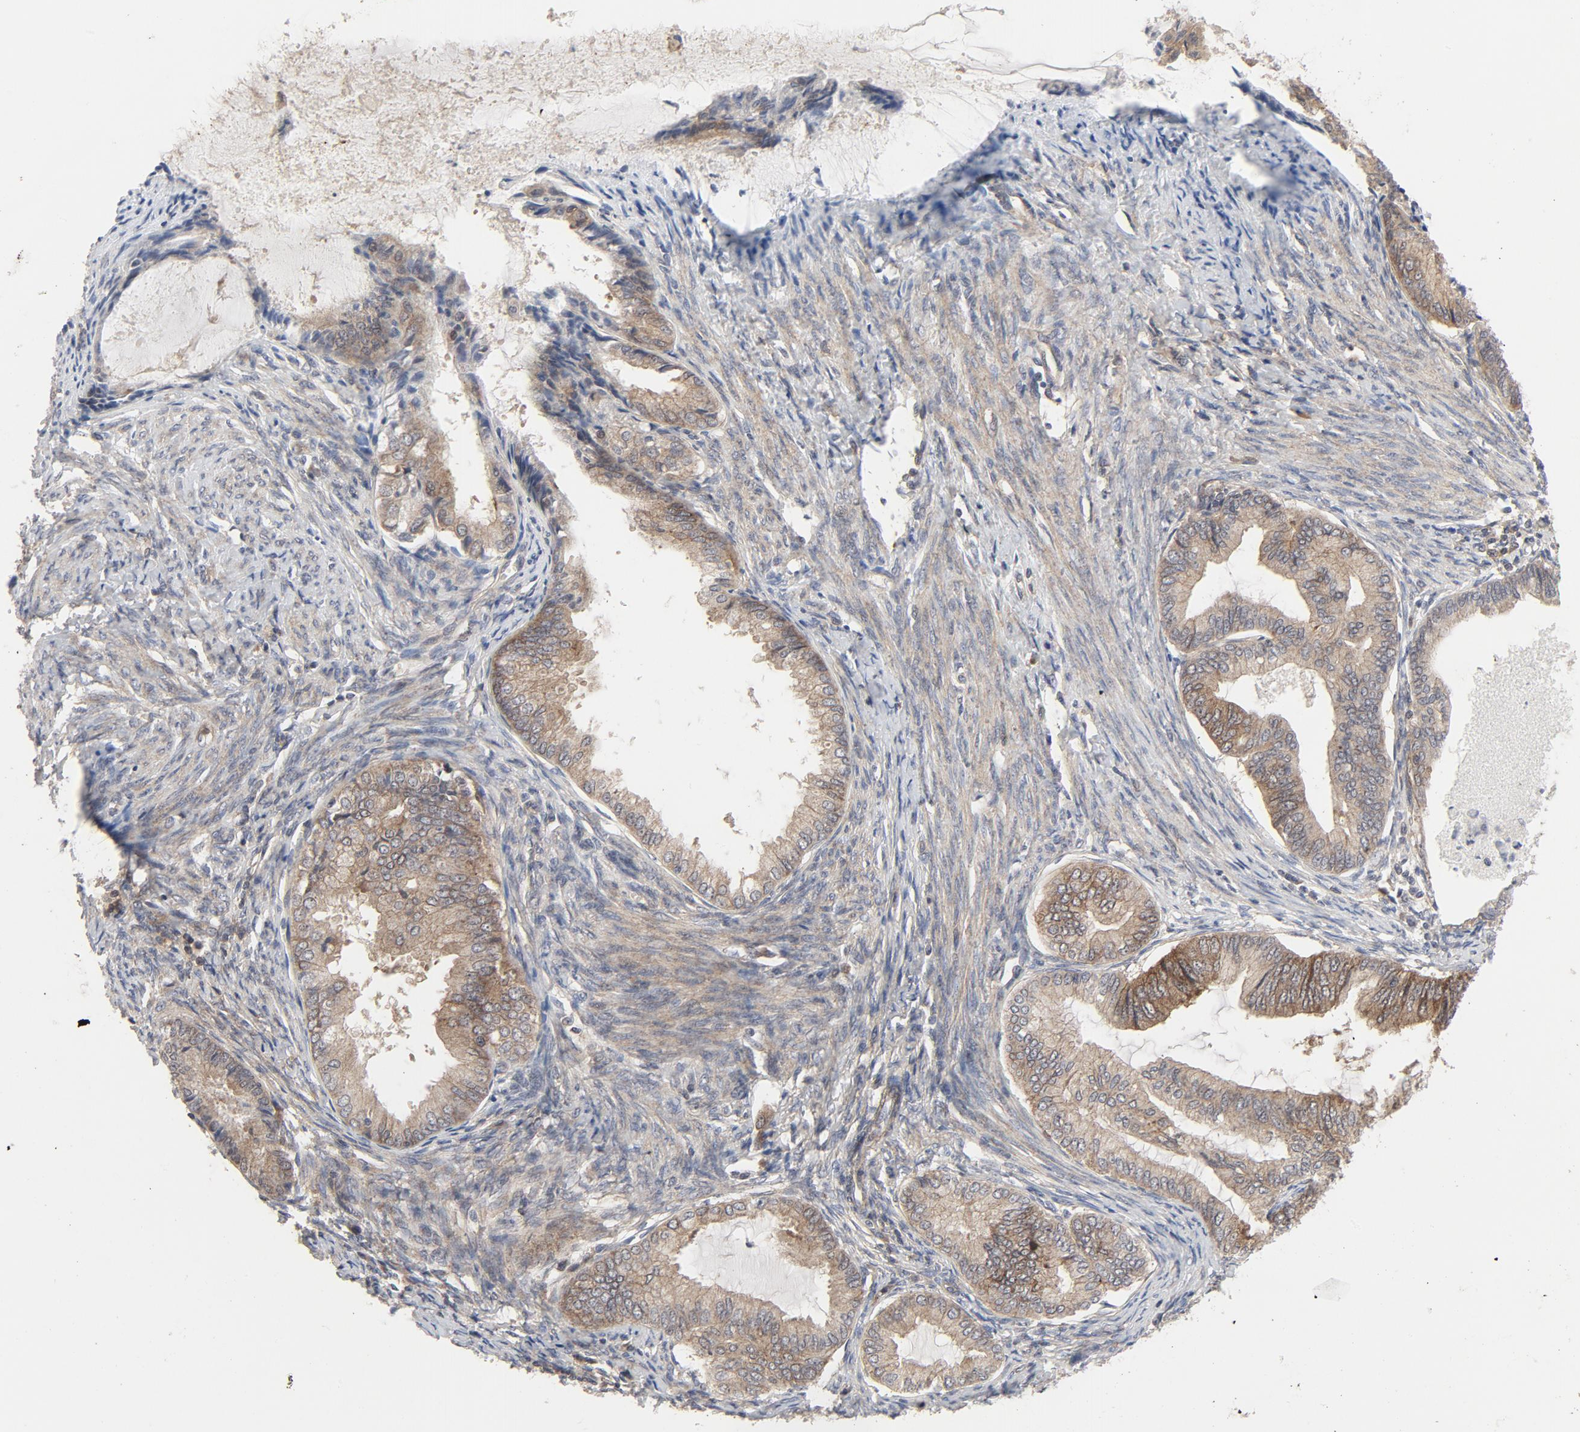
{"staining": {"intensity": "weak", "quantity": ">75%", "location": "cytoplasmic/membranous"}, "tissue": "endometrial cancer", "cell_type": "Tumor cells", "image_type": "cancer", "snomed": [{"axis": "morphology", "description": "Adenocarcinoma, NOS"}, {"axis": "topography", "description": "Endometrium"}], "caption": "High-power microscopy captured an immunohistochemistry photomicrograph of adenocarcinoma (endometrial), revealing weak cytoplasmic/membranous positivity in about >75% of tumor cells.", "gene": "MAP2K7", "patient": {"sex": "female", "age": 86}}